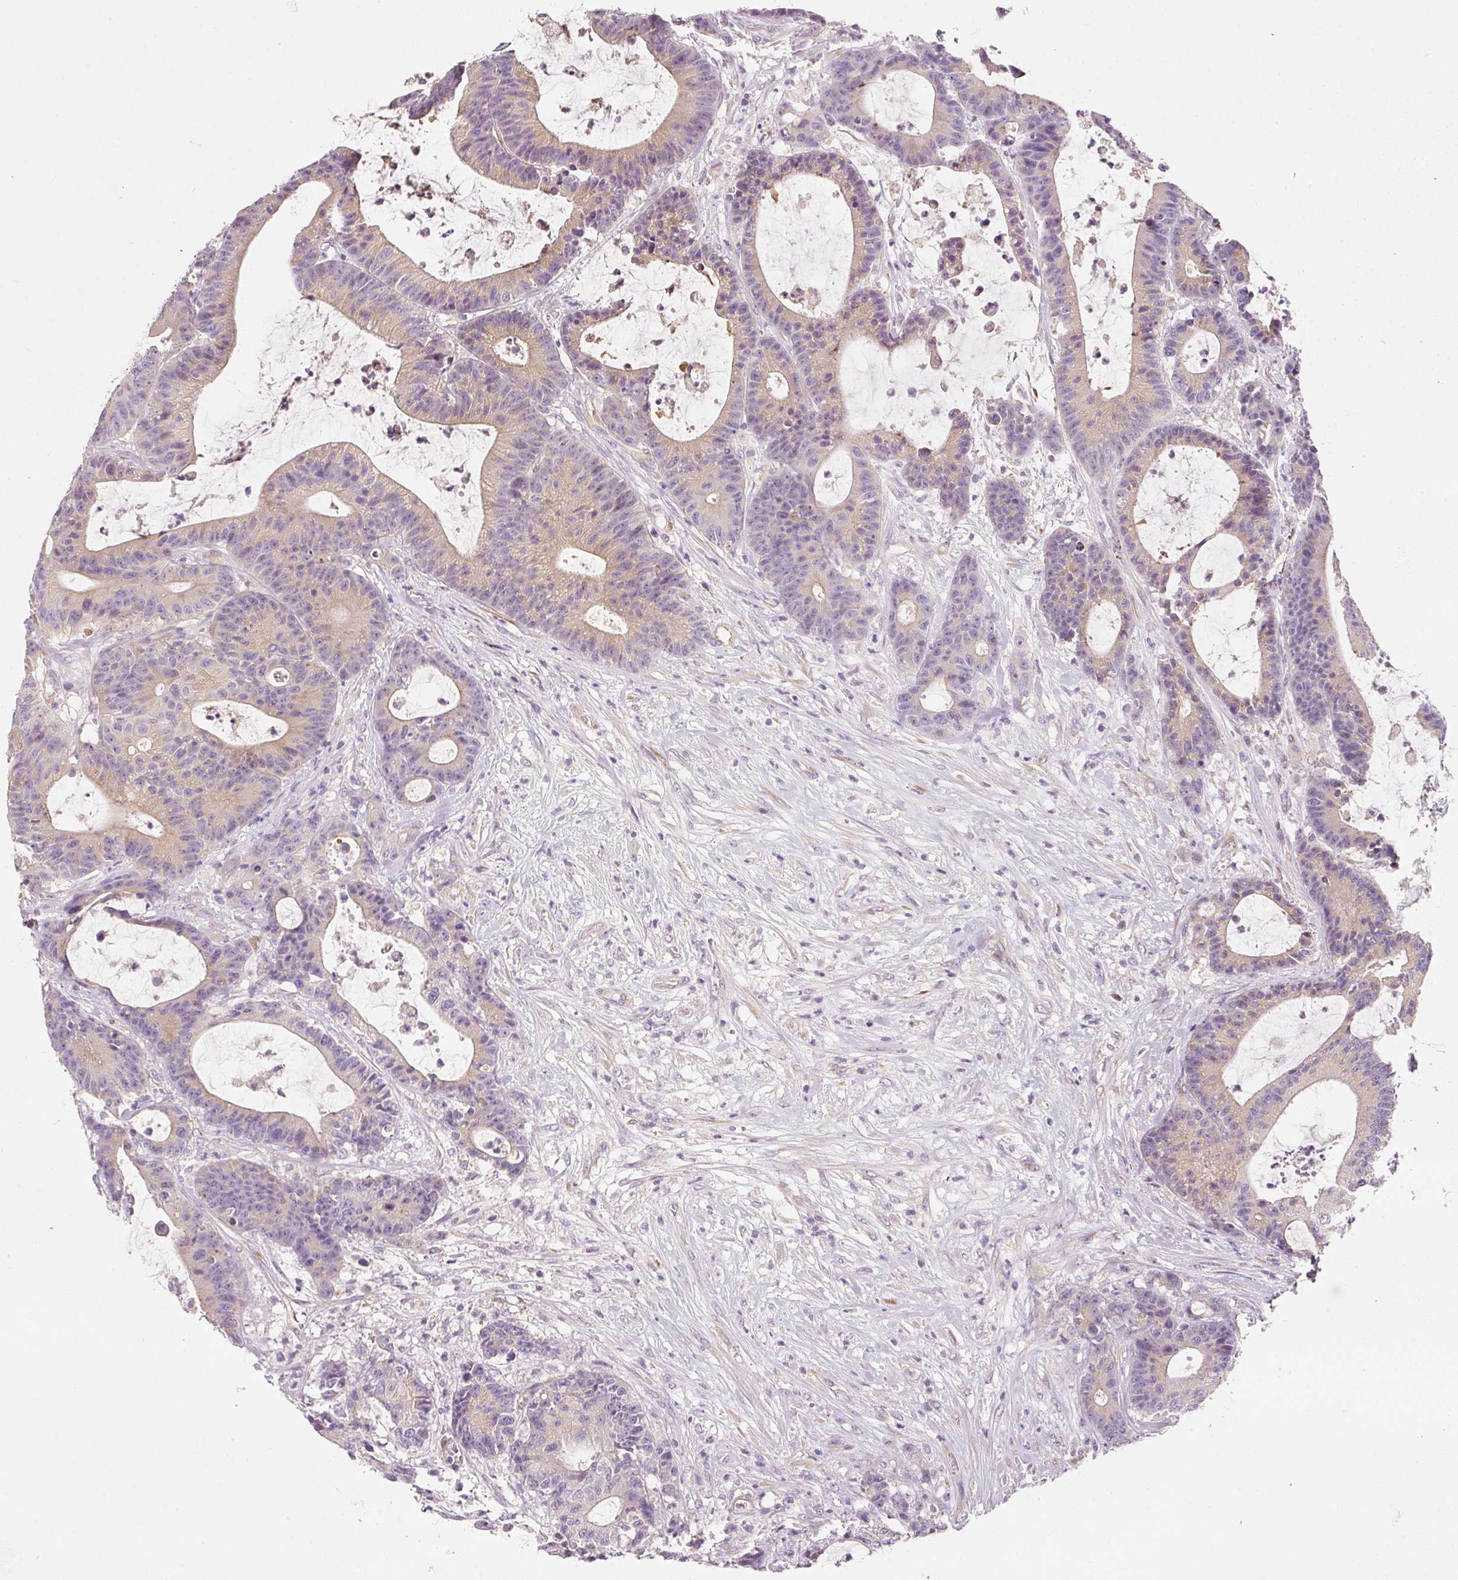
{"staining": {"intensity": "weak", "quantity": ">75%", "location": "cytoplasmic/membranous"}, "tissue": "colorectal cancer", "cell_type": "Tumor cells", "image_type": "cancer", "snomed": [{"axis": "morphology", "description": "Adenocarcinoma, NOS"}, {"axis": "topography", "description": "Colon"}], "caption": "Protein expression analysis of human adenocarcinoma (colorectal) reveals weak cytoplasmic/membranous positivity in about >75% of tumor cells.", "gene": "RNF167", "patient": {"sex": "female", "age": 84}}